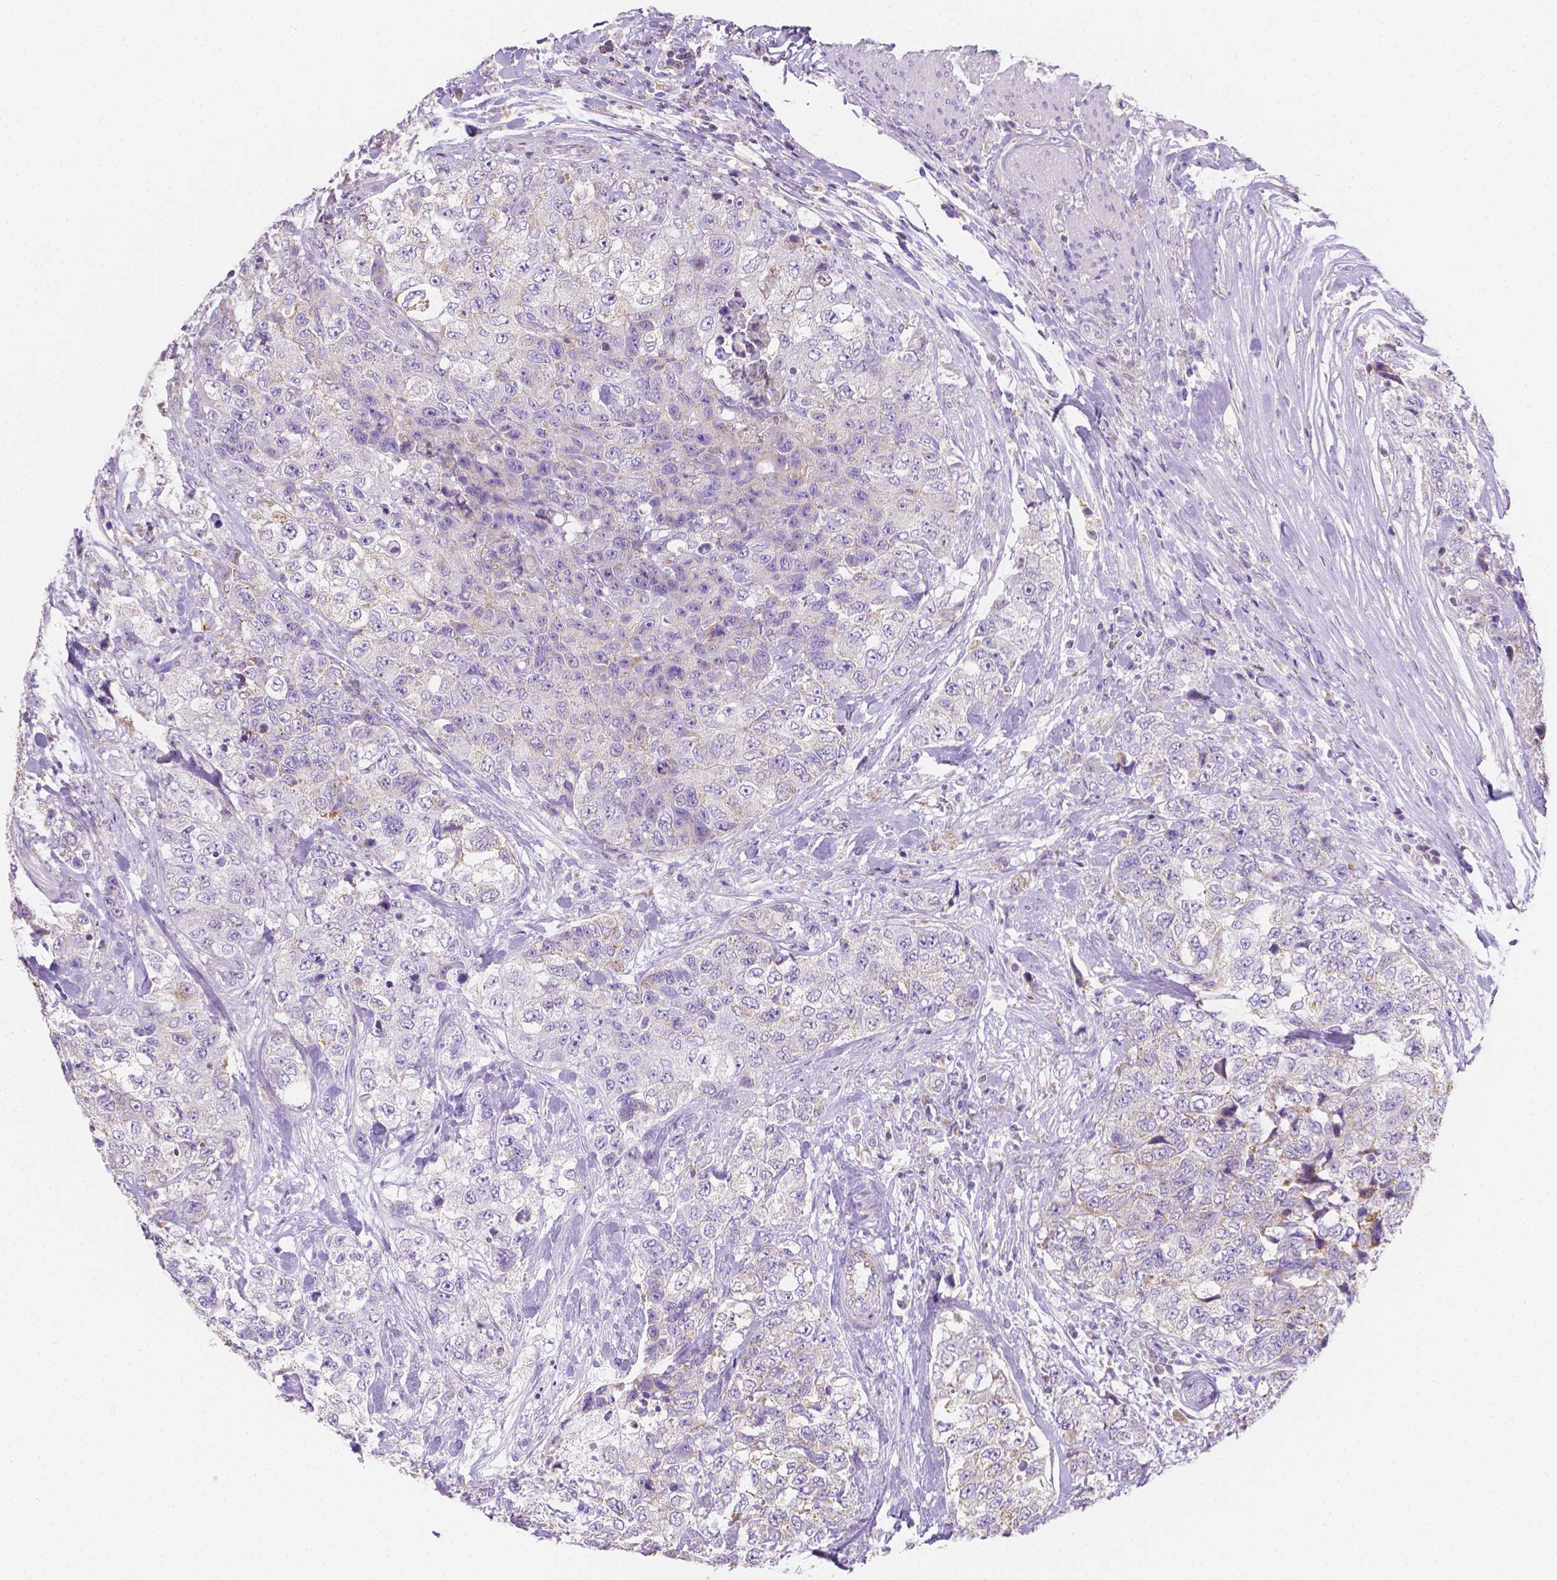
{"staining": {"intensity": "negative", "quantity": "none", "location": "none"}, "tissue": "urothelial cancer", "cell_type": "Tumor cells", "image_type": "cancer", "snomed": [{"axis": "morphology", "description": "Urothelial carcinoma, High grade"}, {"axis": "topography", "description": "Urinary bladder"}], "caption": "Immunohistochemical staining of human high-grade urothelial carcinoma shows no significant staining in tumor cells.", "gene": "TMEM130", "patient": {"sex": "female", "age": 78}}